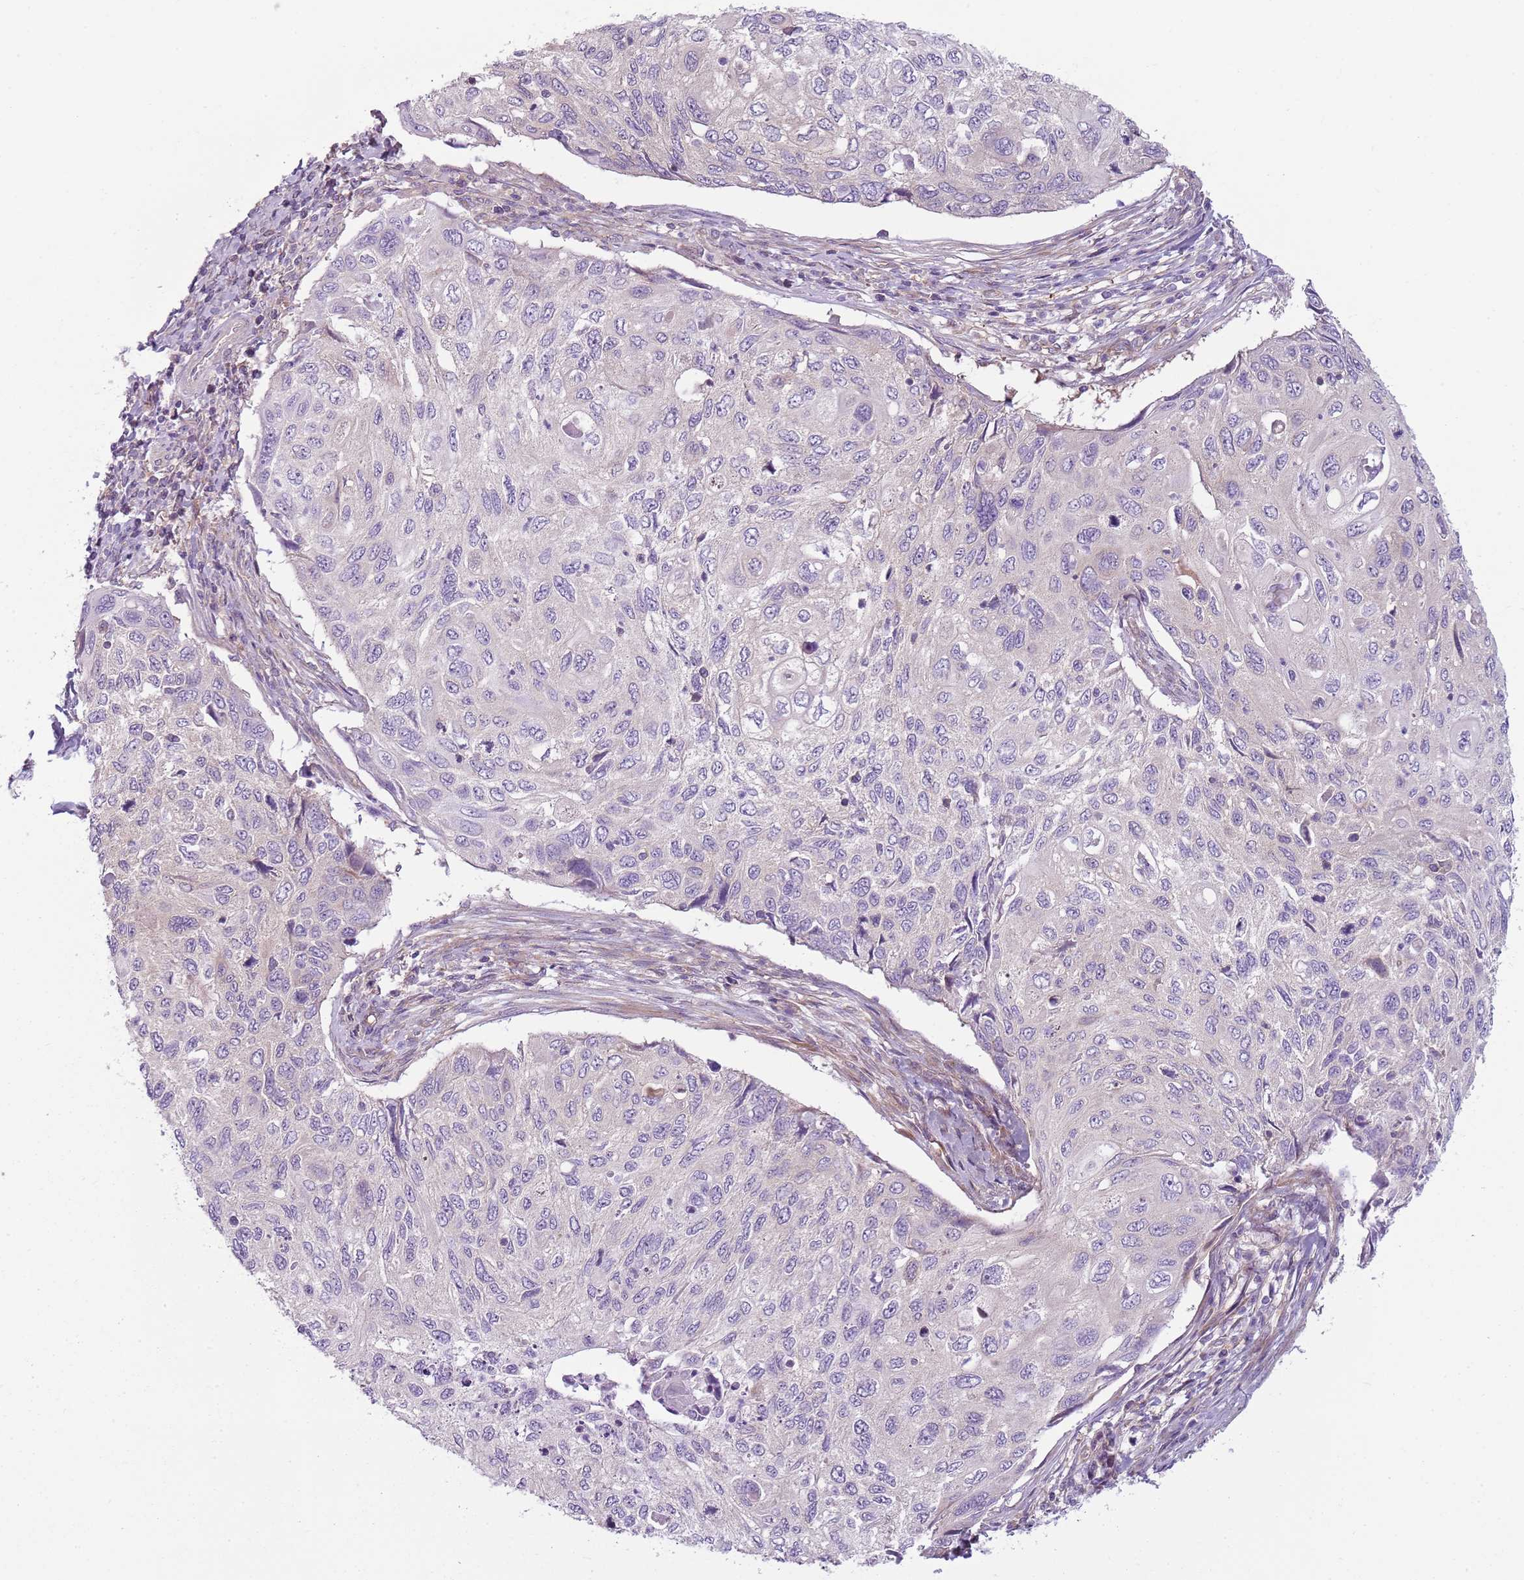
{"staining": {"intensity": "negative", "quantity": "none", "location": "none"}, "tissue": "cervical cancer", "cell_type": "Tumor cells", "image_type": "cancer", "snomed": [{"axis": "morphology", "description": "Squamous cell carcinoma, NOS"}, {"axis": "topography", "description": "Cervix"}], "caption": "High magnification brightfield microscopy of squamous cell carcinoma (cervical) stained with DAB (3,3'-diaminobenzidine) (brown) and counterstained with hematoxylin (blue): tumor cells show no significant positivity. (Stains: DAB IHC with hematoxylin counter stain, Microscopy: brightfield microscopy at high magnification).", "gene": "SNX1", "patient": {"sex": "female", "age": 70}}